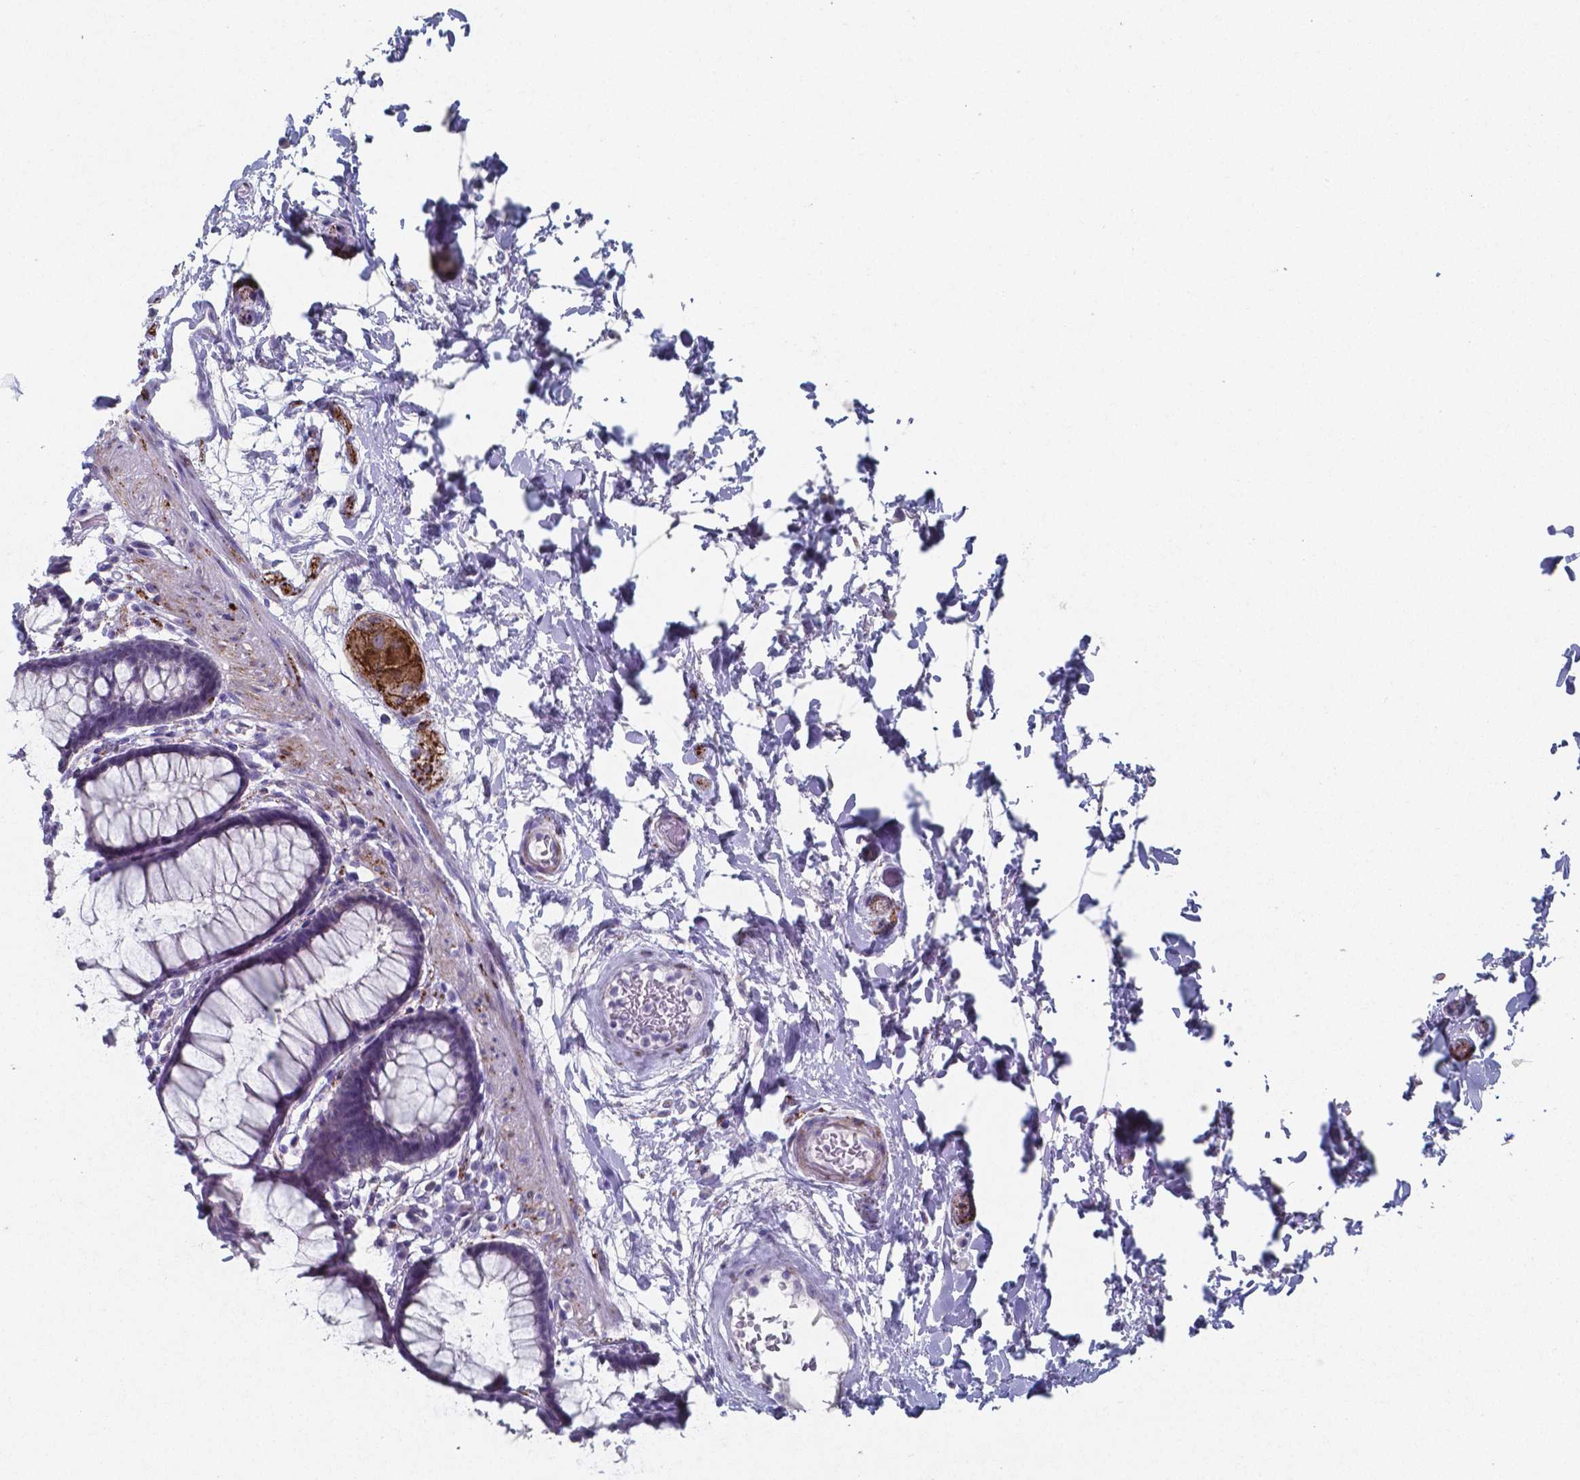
{"staining": {"intensity": "negative", "quantity": "none", "location": "none"}, "tissue": "rectum", "cell_type": "Glandular cells", "image_type": "normal", "snomed": [{"axis": "morphology", "description": "Normal tissue, NOS"}, {"axis": "topography", "description": "Rectum"}], "caption": "Rectum stained for a protein using immunohistochemistry (IHC) reveals no staining glandular cells.", "gene": "PLA2R1", "patient": {"sex": "male", "age": 72}}